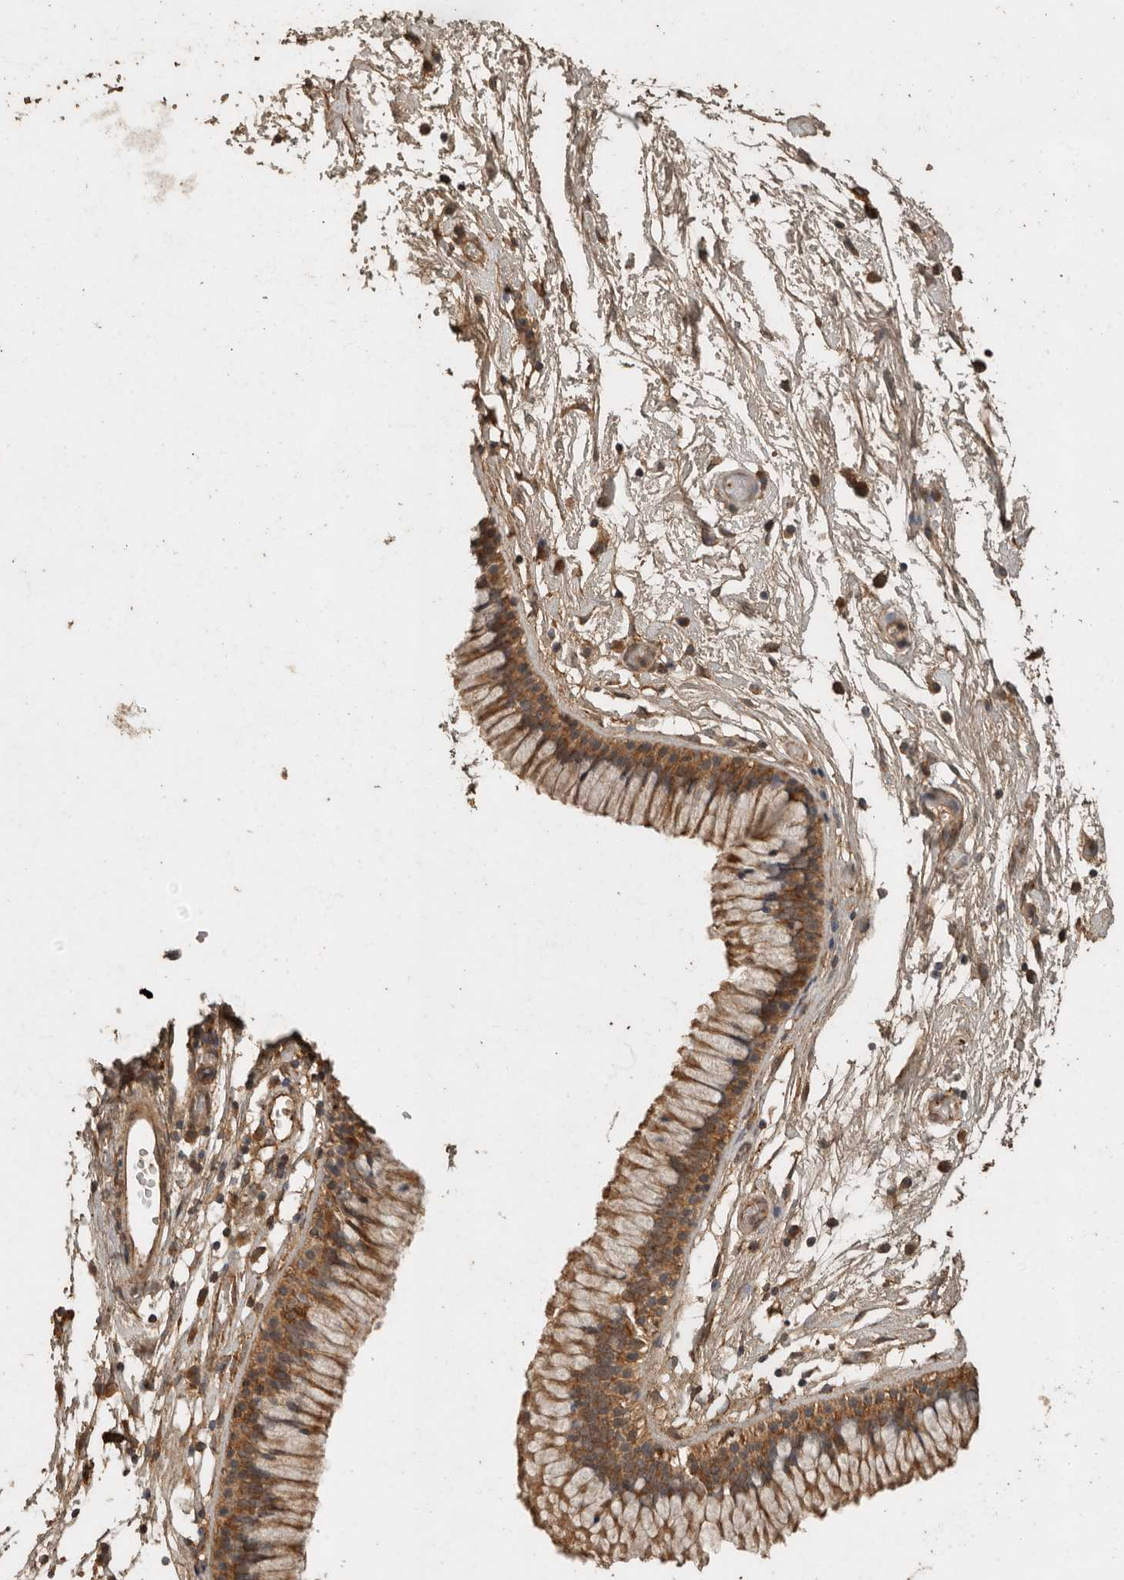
{"staining": {"intensity": "moderate", "quantity": ">75%", "location": "cytoplasmic/membranous"}, "tissue": "nasopharynx", "cell_type": "Respiratory epithelial cells", "image_type": "normal", "snomed": [{"axis": "morphology", "description": "Normal tissue, NOS"}, {"axis": "morphology", "description": "Inflammation, NOS"}, {"axis": "topography", "description": "Nasopharynx"}], "caption": "Immunohistochemical staining of normal human nasopharynx exhibits moderate cytoplasmic/membranous protein positivity in about >75% of respiratory epithelial cells. The staining was performed using DAB to visualize the protein expression in brown, while the nuclei were stained in blue with hematoxylin (Magnification: 20x).", "gene": "CTF1", "patient": {"sex": "male", "age": 48}}